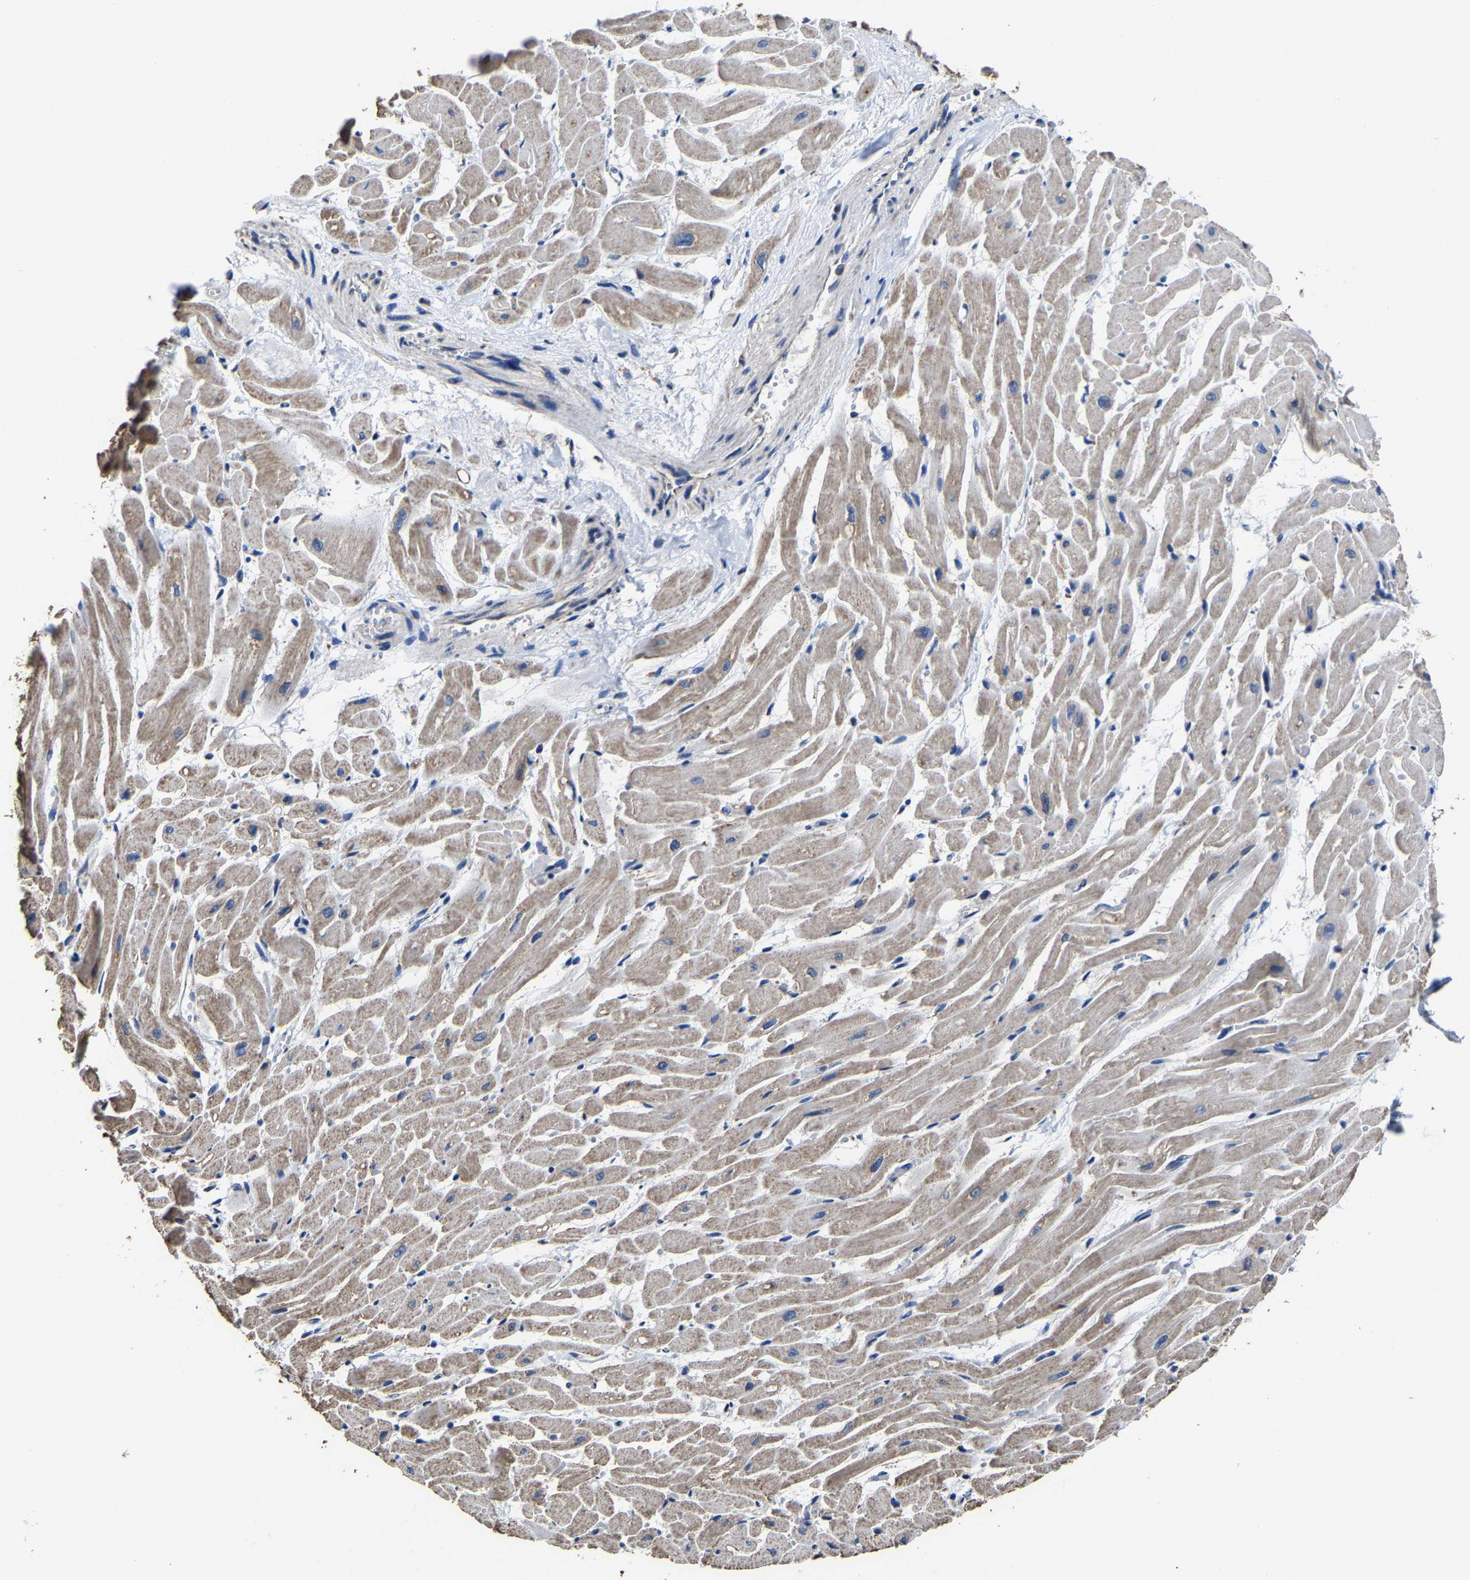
{"staining": {"intensity": "moderate", "quantity": ">75%", "location": "cytoplasmic/membranous"}, "tissue": "heart muscle", "cell_type": "Cardiomyocytes", "image_type": "normal", "snomed": [{"axis": "morphology", "description": "Normal tissue, NOS"}, {"axis": "topography", "description": "Heart"}], "caption": "Cardiomyocytes show medium levels of moderate cytoplasmic/membranous positivity in approximately >75% of cells in unremarkable human heart muscle.", "gene": "ZCCHC7", "patient": {"sex": "male", "age": 45}}